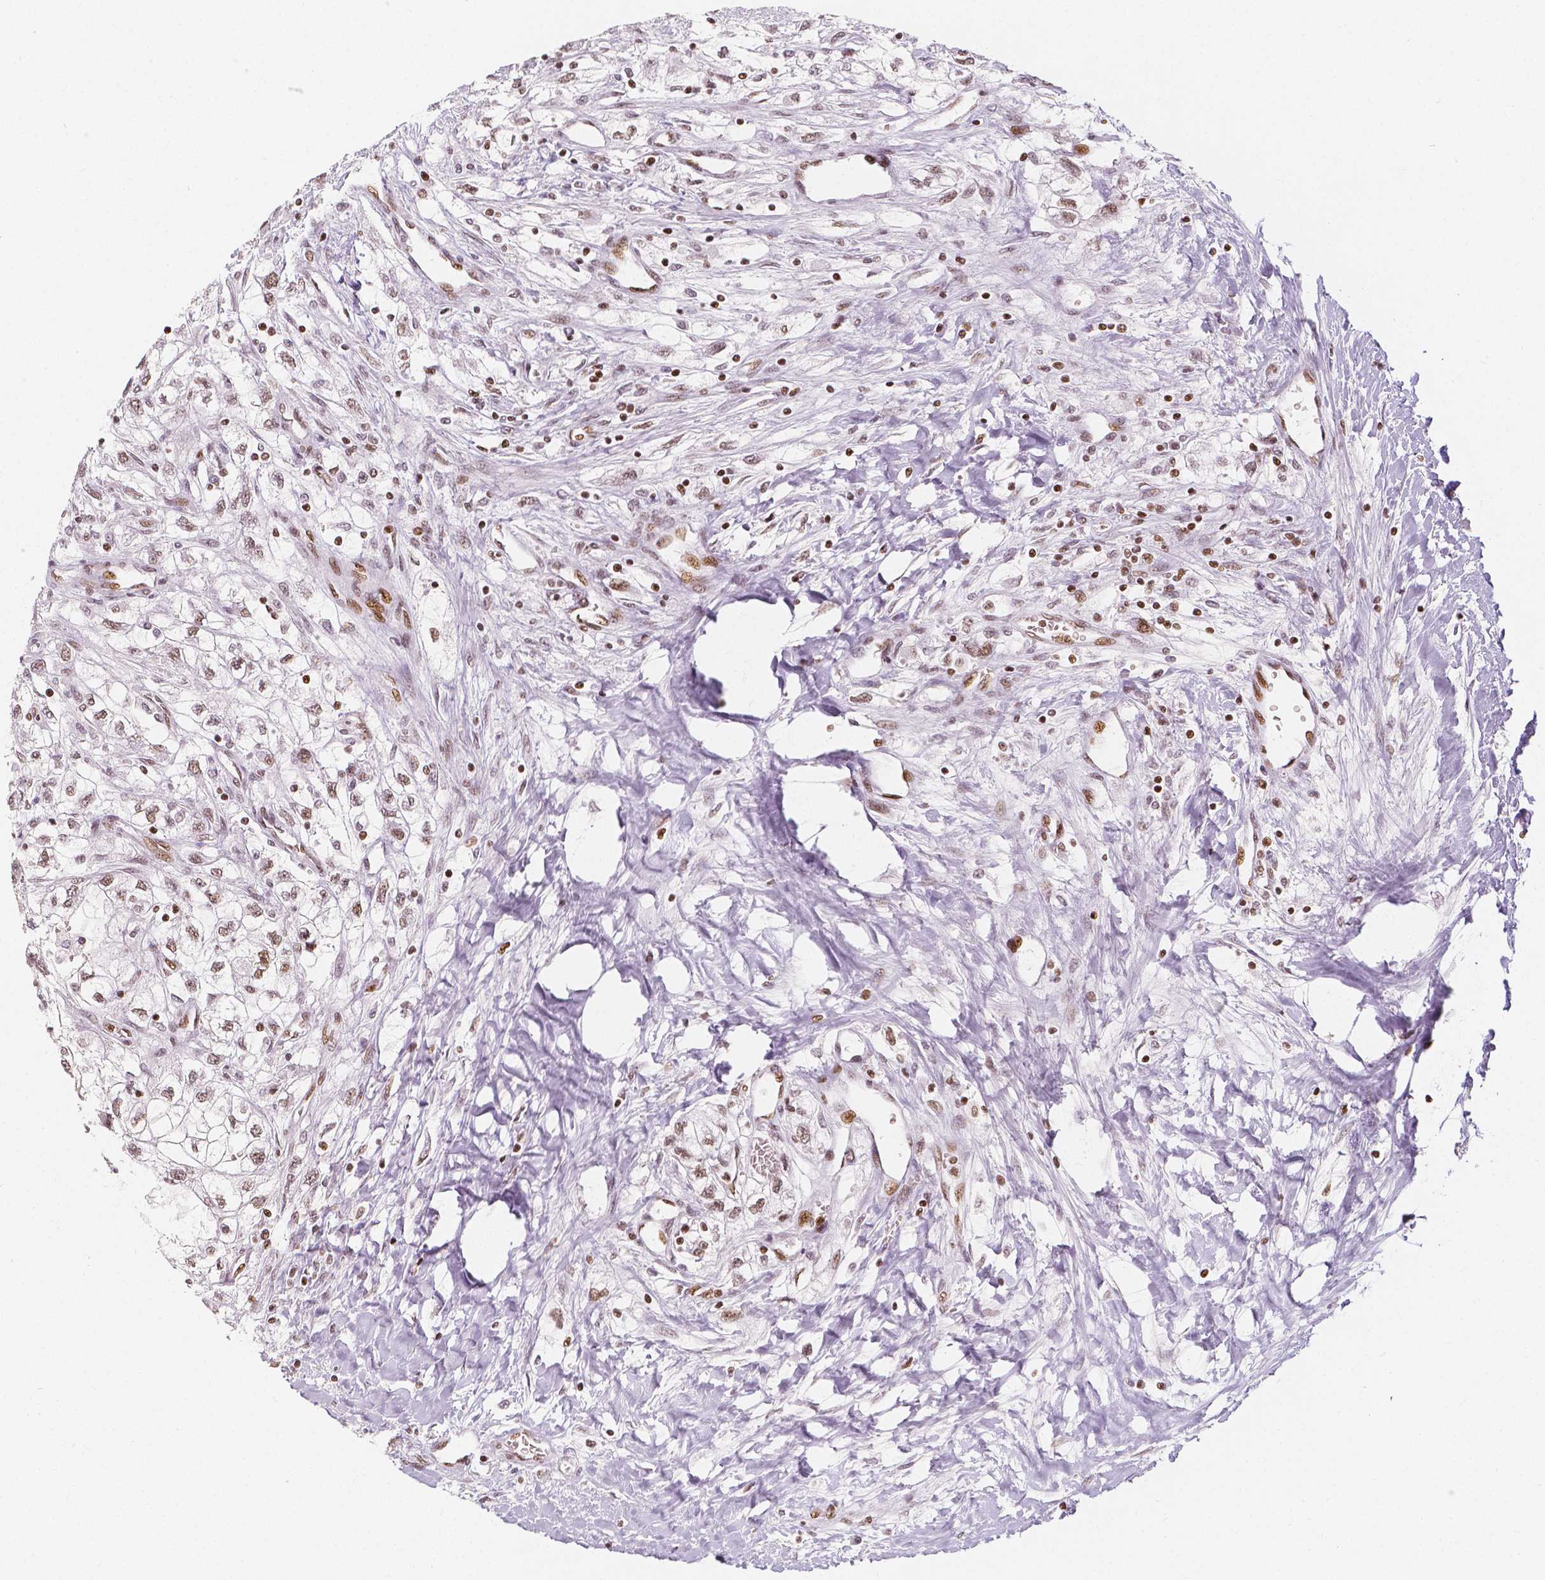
{"staining": {"intensity": "weak", "quantity": "25%-75%", "location": "nuclear"}, "tissue": "renal cancer", "cell_type": "Tumor cells", "image_type": "cancer", "snomed": [{"axis": "morphology", "description": "Adenocarcinoma, NOS"}, {"axis": "topography", "description": "Kidney"}], "caption": "Adenocarcinoma (renal) stained with a protein marker shows weak staining in tumor cells.", "gene": "HDAC1", "patient": {"sex": "male", "age": 59}}